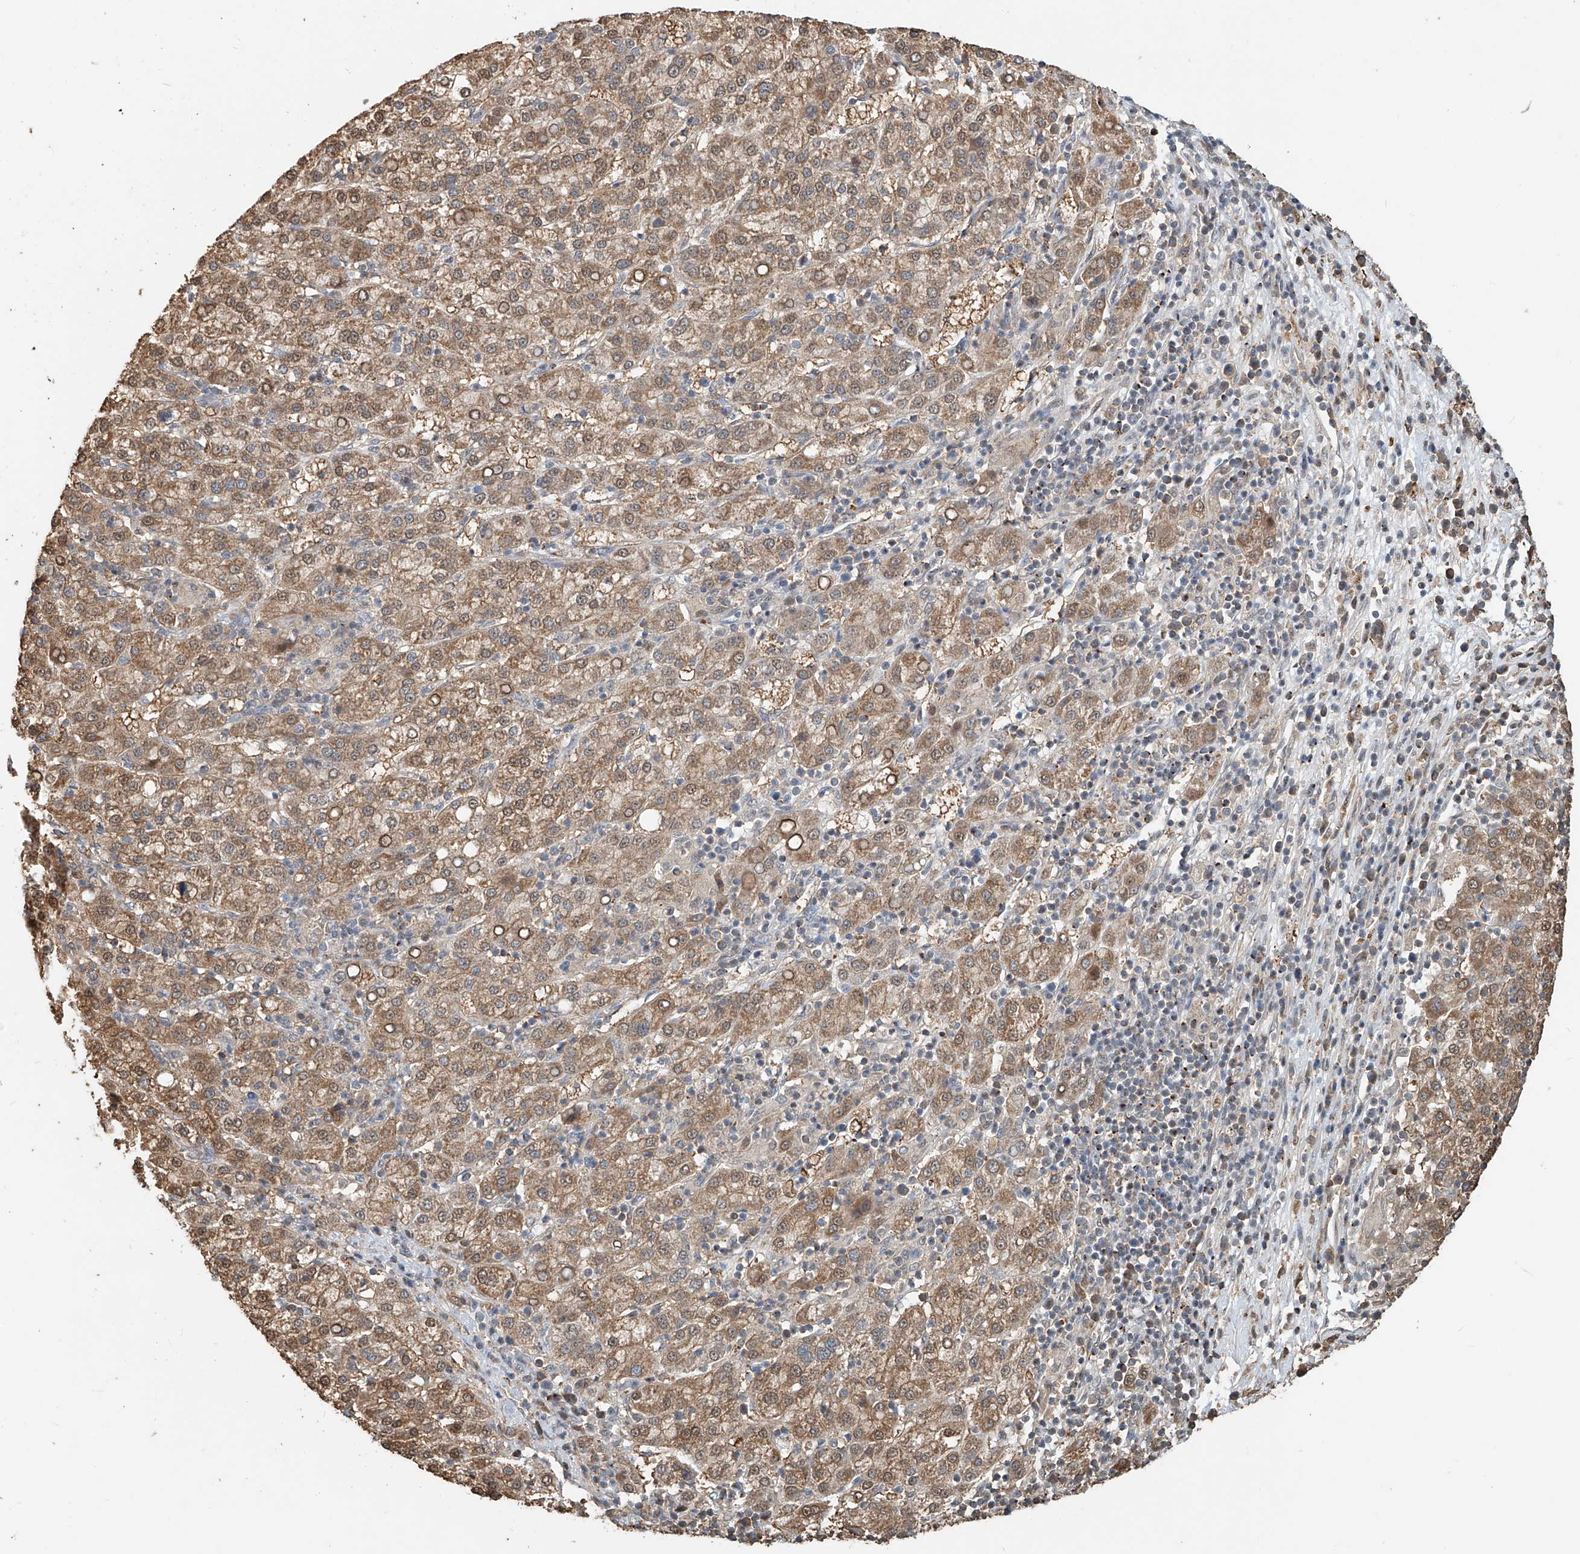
{"staining": {"intensity": "moderate", "quantity": ">75%", "location": "cytoplasmic/membranous"}, "tissue": "liver cancer", "cell_type": "Tumor cells", "image_type": "cancer", "snomed": [{"axis": "morphology", "description": "Carcinoma, Hepatocellular, NOS"}, {"axis": "topography", "description": "Liver"}], "caption": "Liver cancer stained for a protein demonstrates moderate cytoplasmic/membranous positivity in tumor cells.", "gene": "RMND1", "patient": {"sex": "female", "age": 58}}